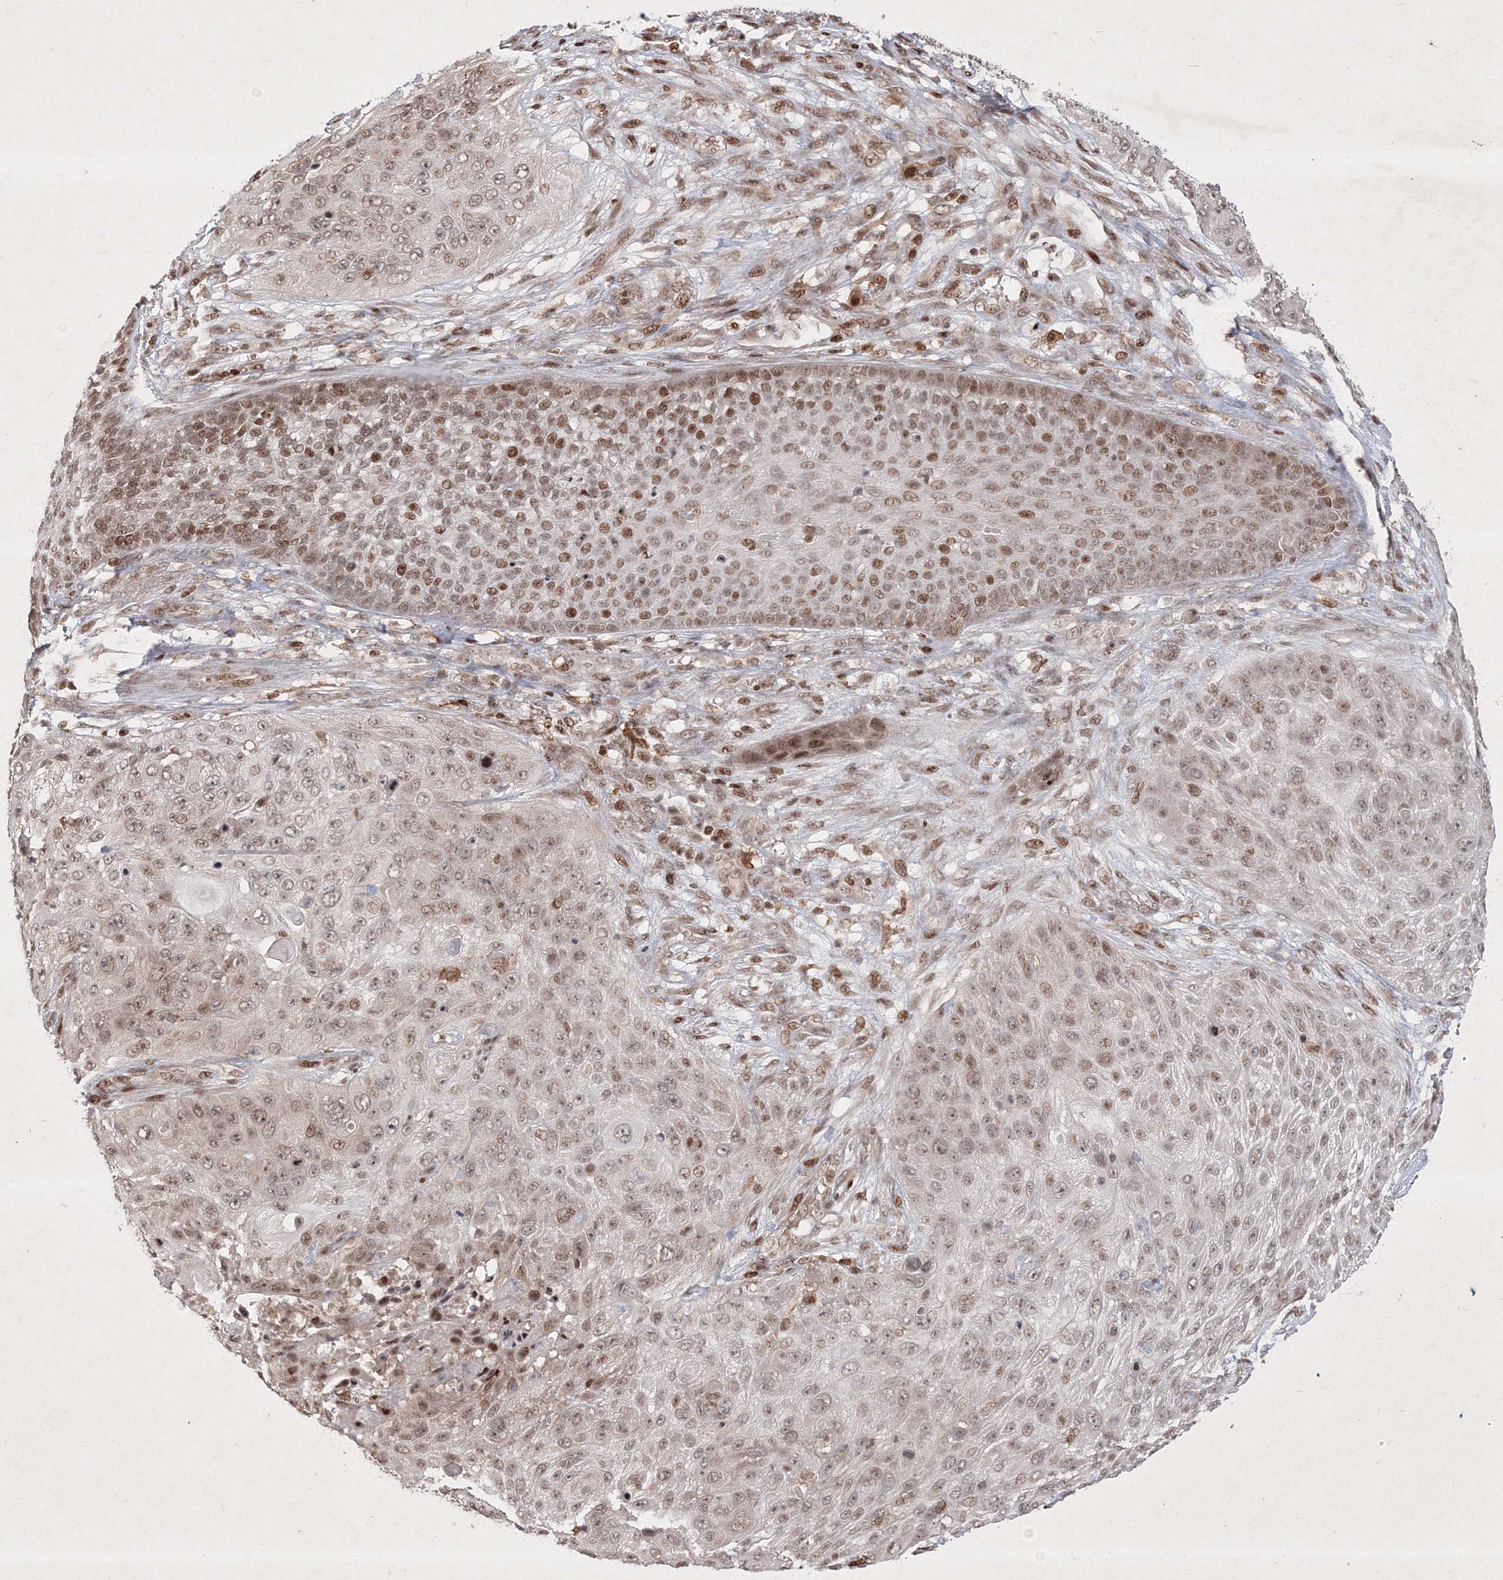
{"staining": {"intensity": "weak", "quantity": "<25%", "location": "nuclear"}, "tissue": "skin cancer", "cell_type": "Tumor cells", "image_type": "cancer", "snomed": [{"axis": "morphology", "description": "Squamous cell carcinoma, NOS"}, {"axis": "topography", "description": "Skin"}], "caption": "An IHC photomicrograph of skin cancer is shown. There is no staining in tumor cells of skin cancer.", "gene": "TAB1", "patient": {"sex": "female", "age": 80}}